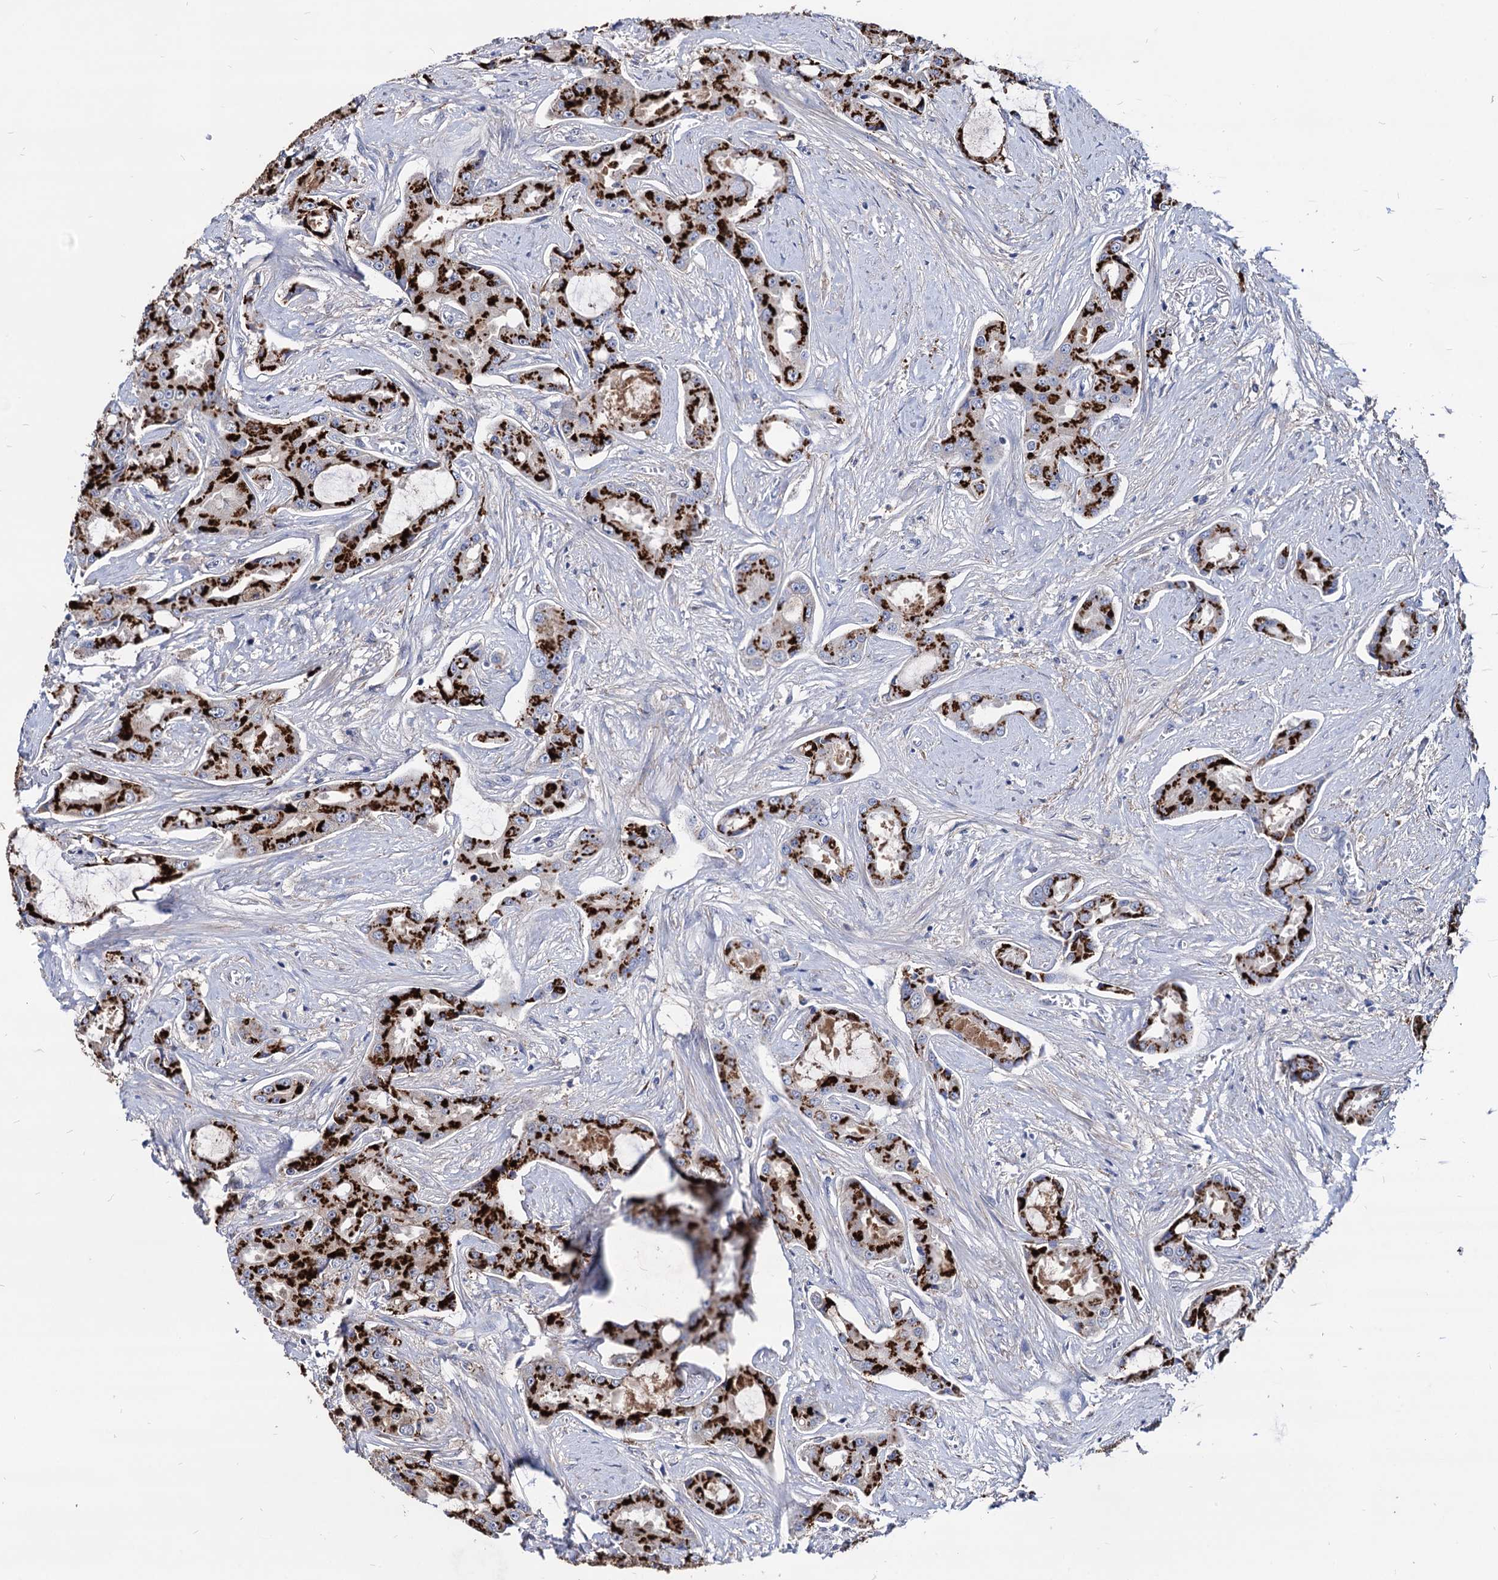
{"staining": {"intensity": "strong", "quantity": ">75%", "location": "cytoplasmic/membranous"}, "tissue": "prostate cancer", "cell_type": "Tumor cells", "image_type": "cancer", "snomed": [{"axis": "morphology", "description": "Adenocarcinoma, High grade"}, {"axis": "topography", "description": "Prostate"}], "caption": "Immunohistochemistry (IHC) staining of prostate cancer (high-grade adenocarcinoma), which shows high levels of strong cytoplasmic/membranous positivity in about >75% of tumor cells indicating strong cytoplasmic/membranous protein staining. The staining was performed using DAB (3,3'-diaminobenzidine) (brown) for protein detection and nuclei were counterstained in hematoxylin (blue).", "gene": "ESD", "patient": {"sex": "male", "age": 73}}